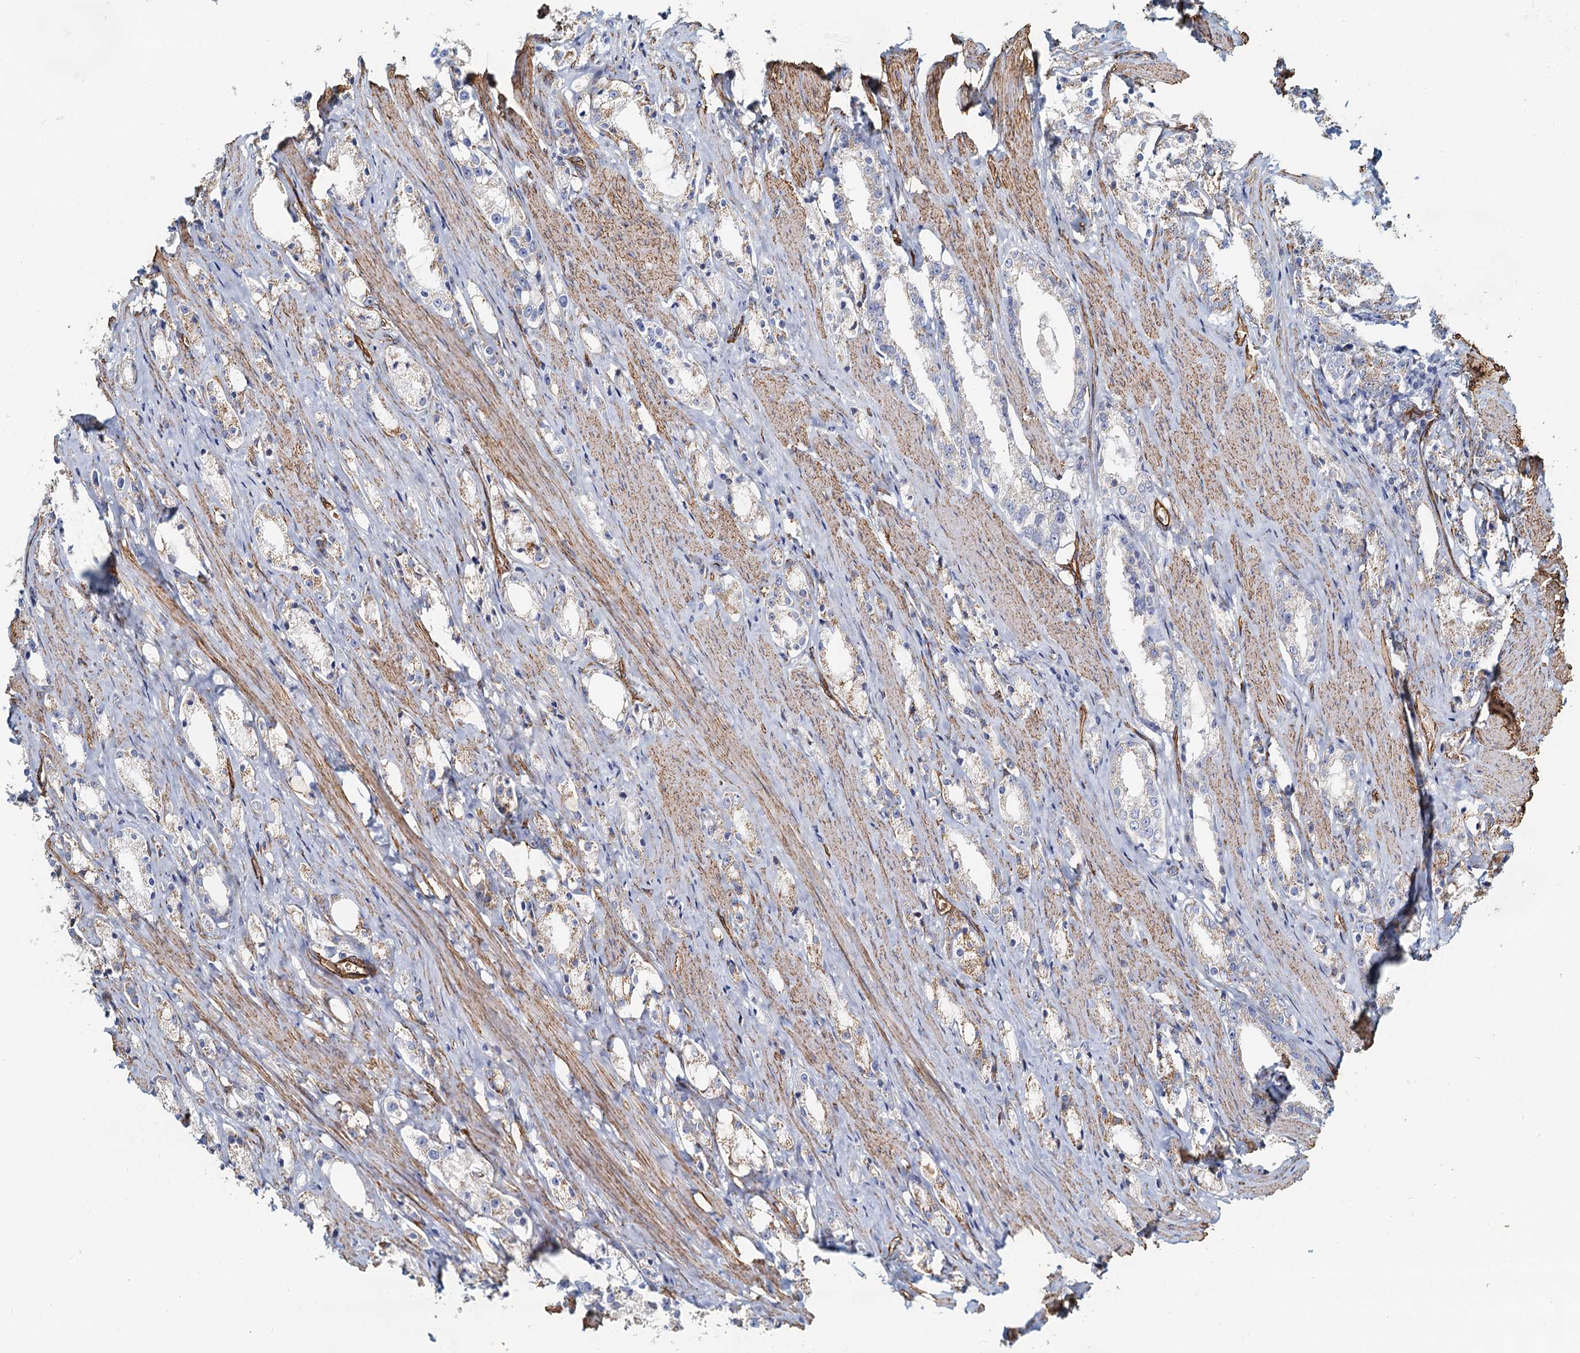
{"staining": {"intensity": "weak", "quantity": "<25%", "location": "cytoplasmic/membranous"}, "tissue": "prostate cancer", "cell_type": "Tumor cells", "image_type": "cancer", "snomed": [{"axis": "morphology", "description": "Adenocarcinoma, High grade"}, {"axis": "topography", "description": "Prostate"}], "caption": "Prostate high-grade adenocarcinoma stained for a protein using IHC shows no expression tumor cells.", "gene": "DGKG", "patient": {"sex": "male", "age": 66}}